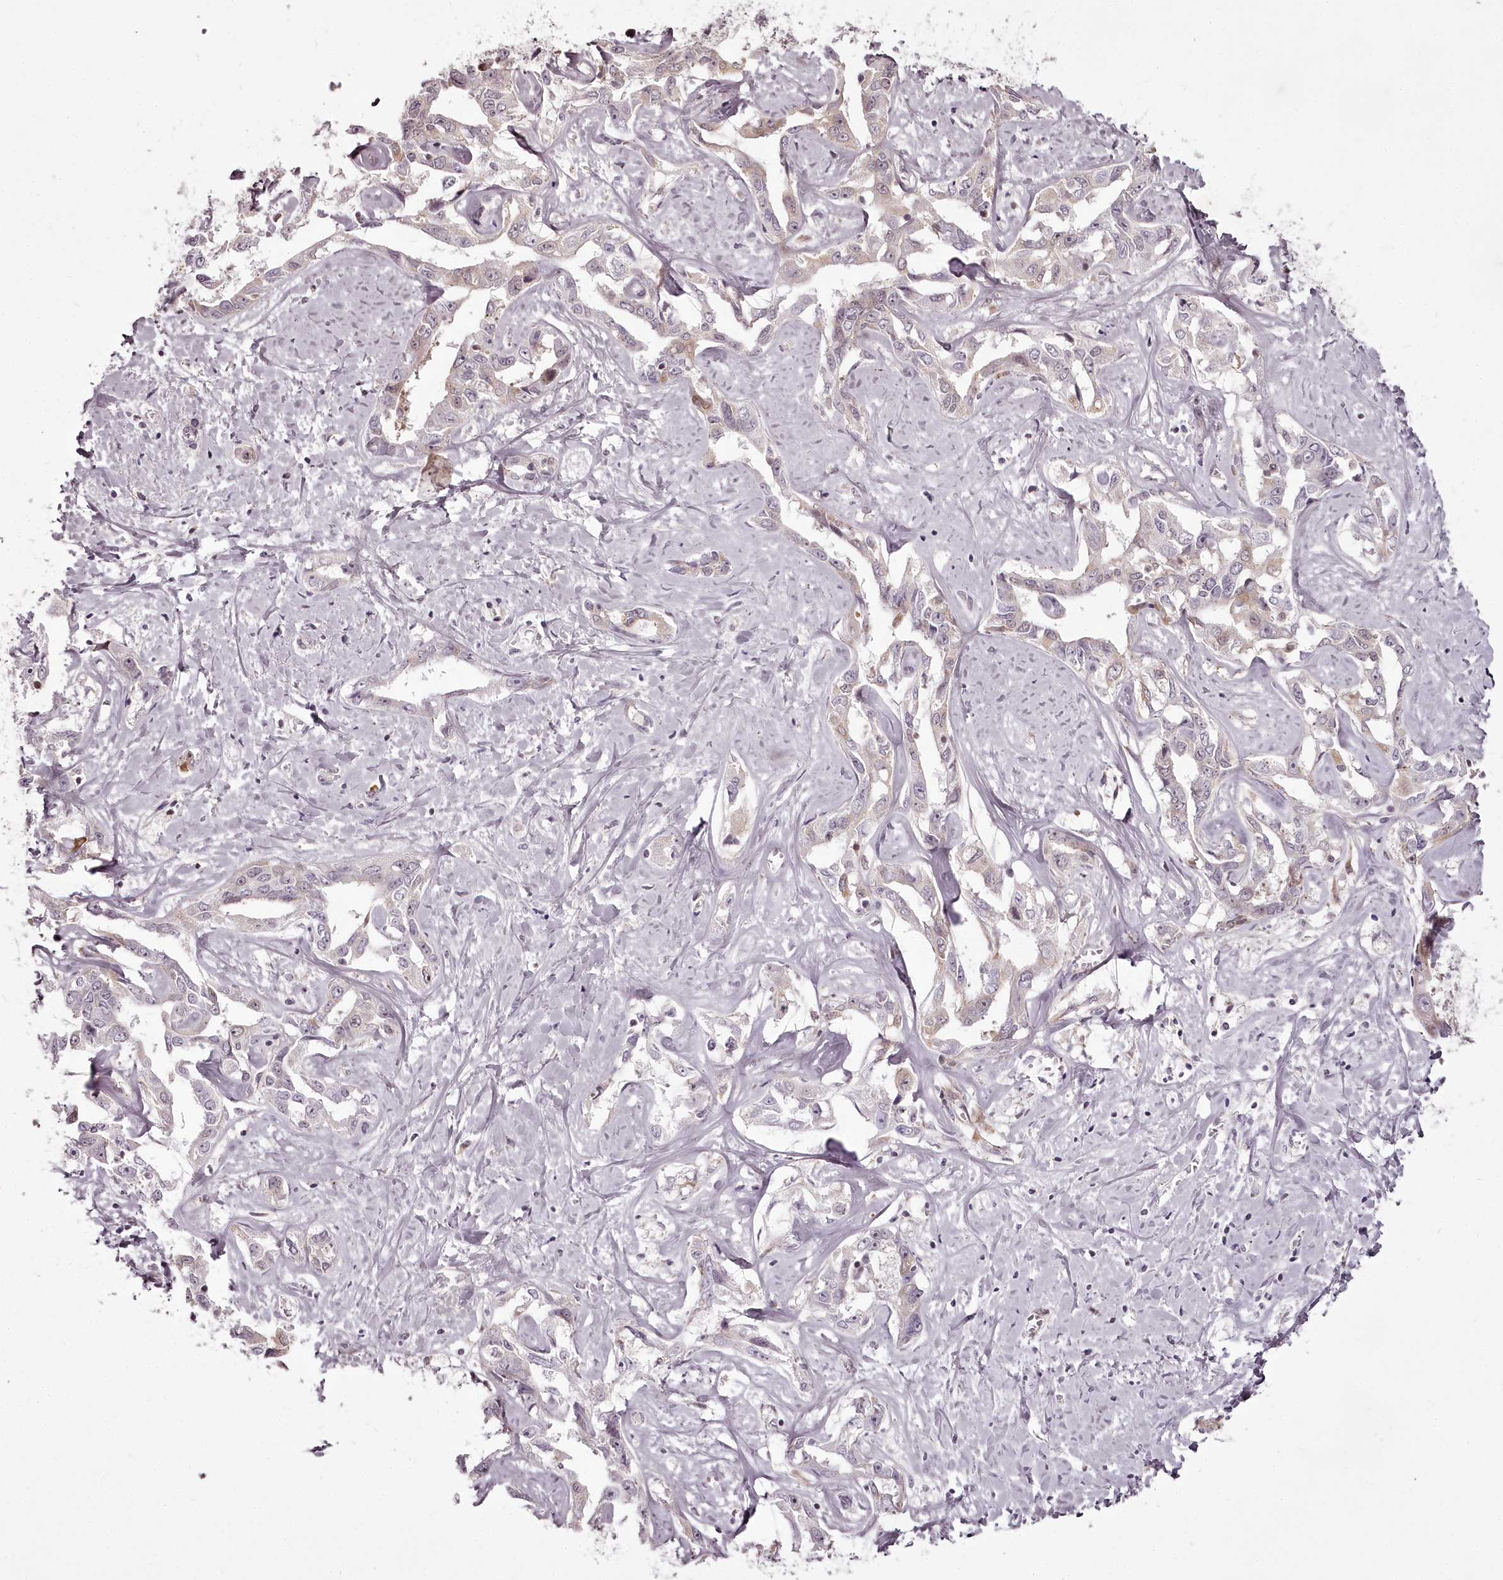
{"staining": {"intensity": "weak", "quantity": "<25%", "location": "cytoplasmic/membranous"}, "tissue": "liver cancer", "cell_type": "Tumor cells", "image_type": "cancer", "snomed": [{"axis": "morphology", "description": "Cholangiocarcinoma"}, {"axis": "topography", "description": "Liver"}], "caption": "Human cholangiocarcinoma (liver) stained for a protein using IHC displays no expression in tumor cells.", "gene": "CHCHD2", "patient": {"sex": "male", "age": 59}}